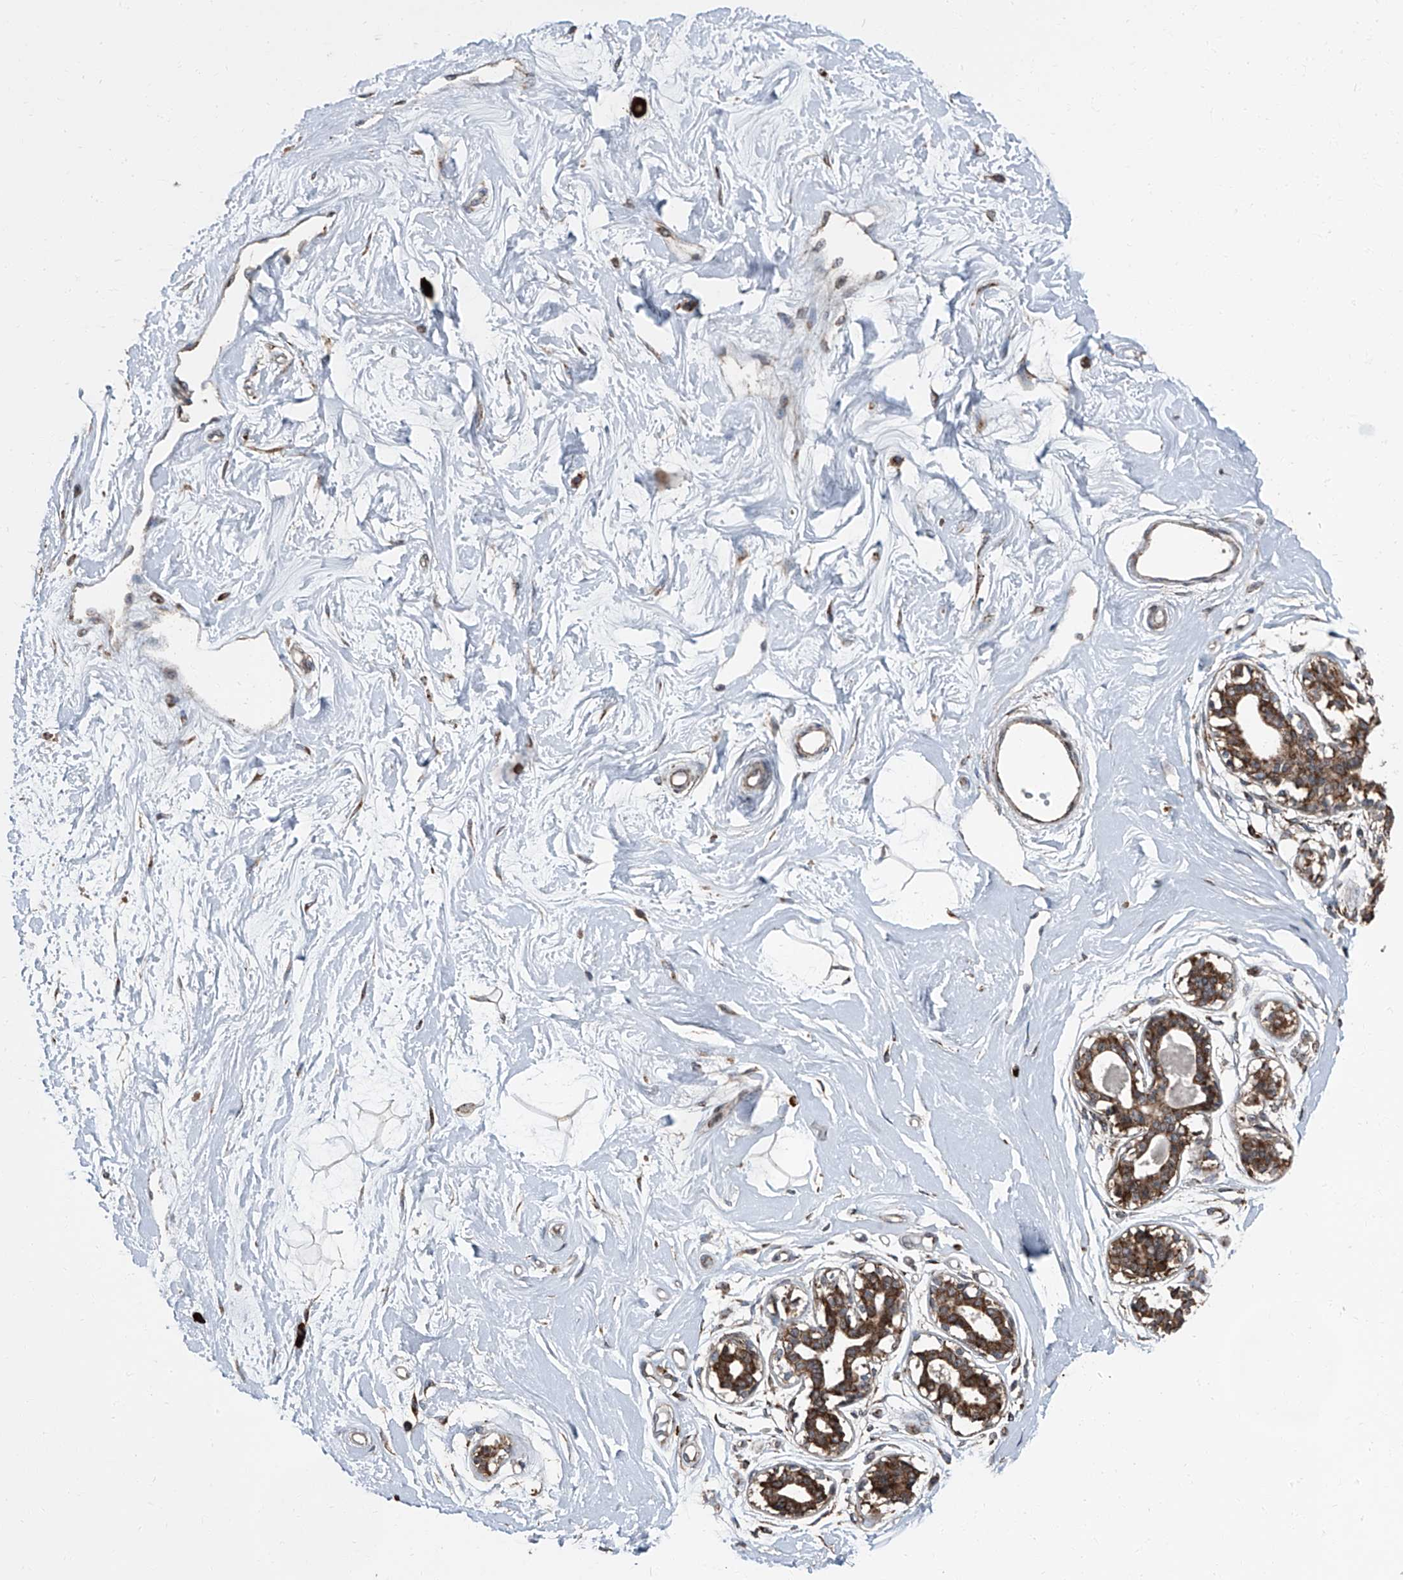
{"staining": {"intensity": "weak", "quantity": ">75%", "location": "cytoplasmic/membranous"}, "tissue": "breast", "cell_type": "Adipocytes", "image_type": "normal", "snomed": [{"axis": "morphology", "description": "Normal tissue, NOS"}, {"axis": "topography", "description": "Breast"}], "caption": "The micrograph shows staining of benign breast, revealing weak cytoplasmic/membranous protein expression (brown color) within adipocytes.", "gene": "LIMK1", "patient": {"sex": "female", "age": 45}}